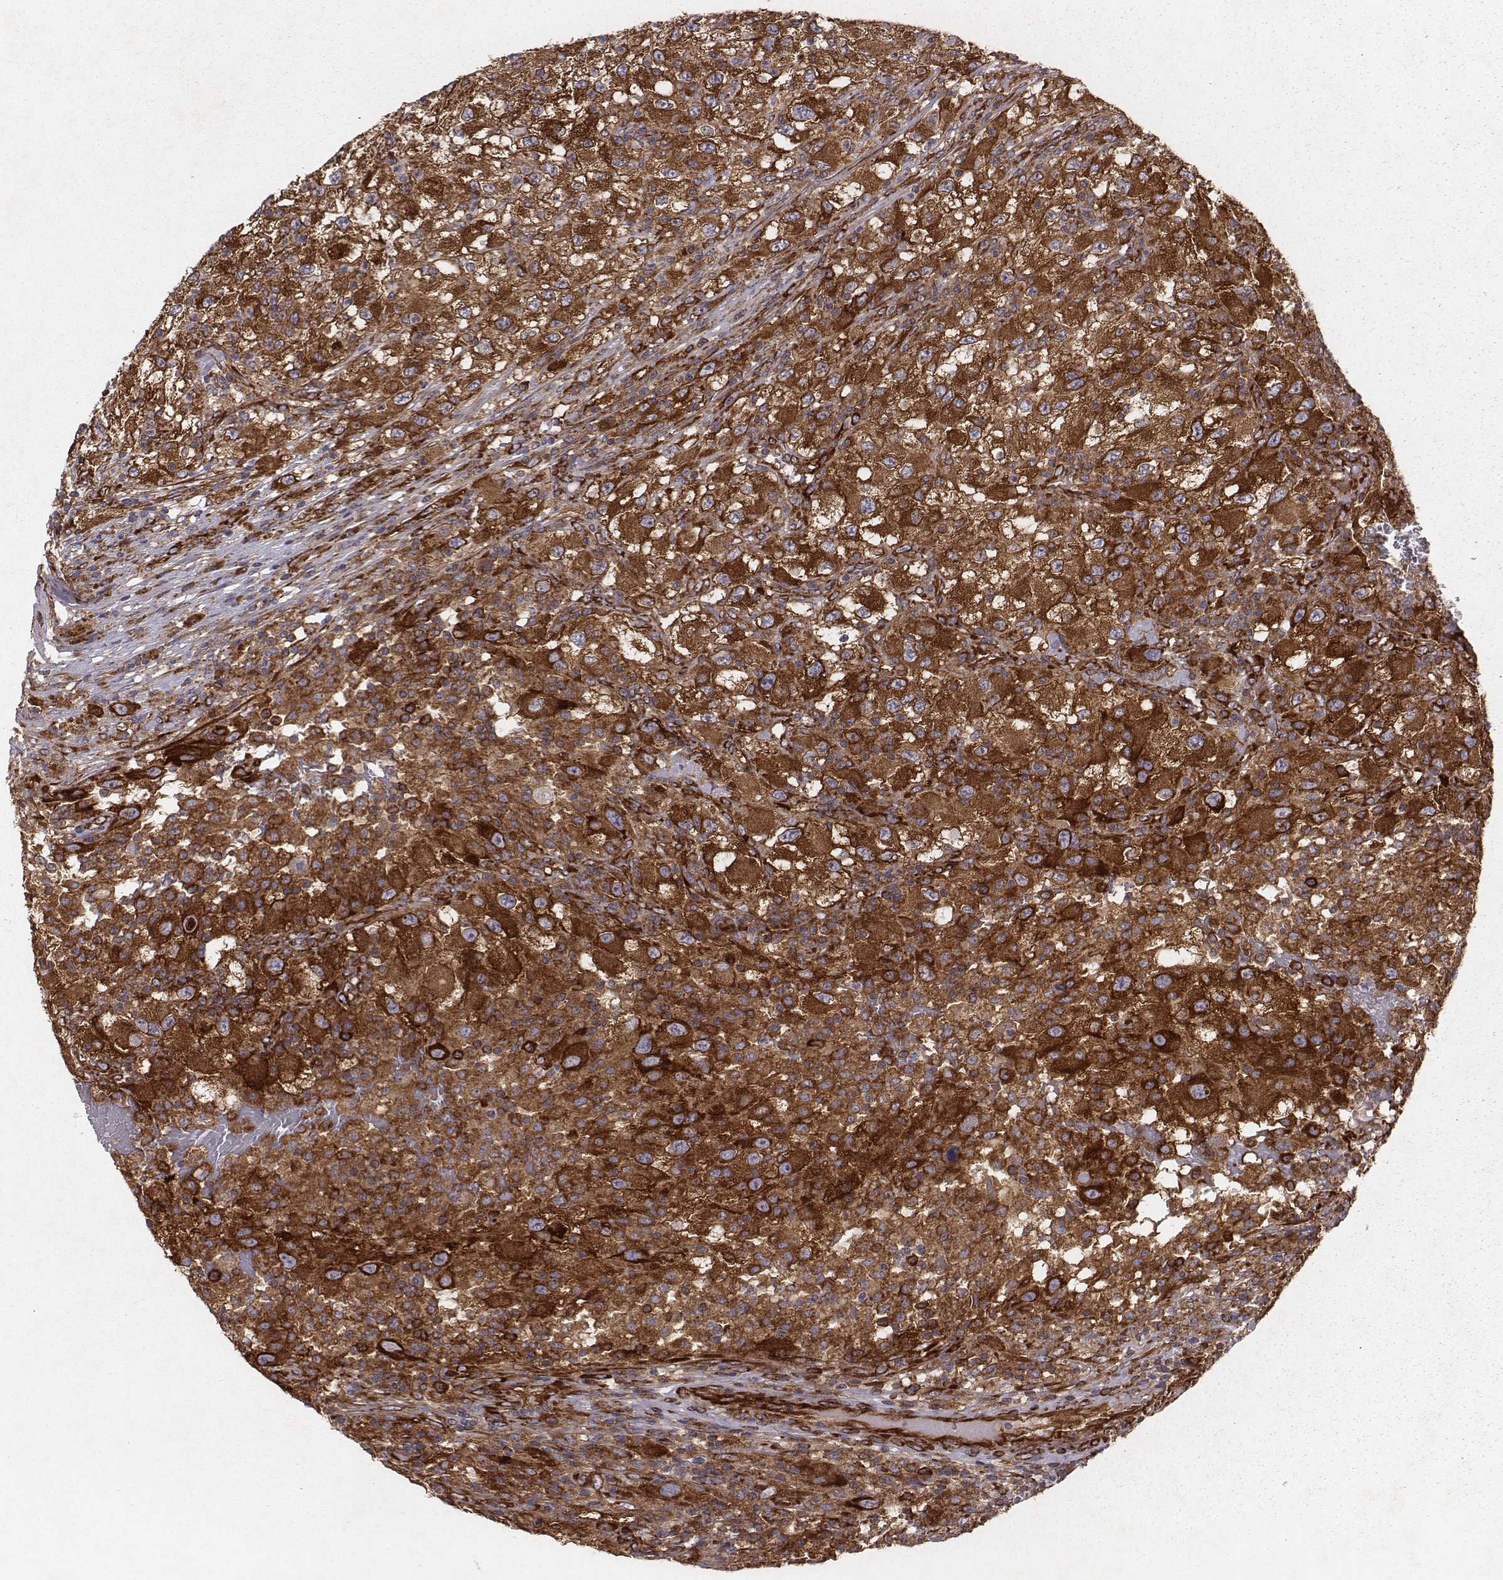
{"staining": {"intensity": "strong", "quantity": ">75%", "location": "cytoplasmic/membranous"}, "tissue": "renal cancer", "cell_type": "Tumor cells", "image_type": "cancer", "snomed": [{"axis": "morphology", "description": "Adenocarcinoma, NOS"}, {"axis": "topography", "description": "Kidney"}], "caption": "A micrograph showing strong cytoplasmic/membranous staining in about >75% of tumor cells in adenocarcinoma (renal), as visualized by brown immunohistochemical staining.", "gene": "TXLNA", "patient": {"sex": "female", "age": 67}}